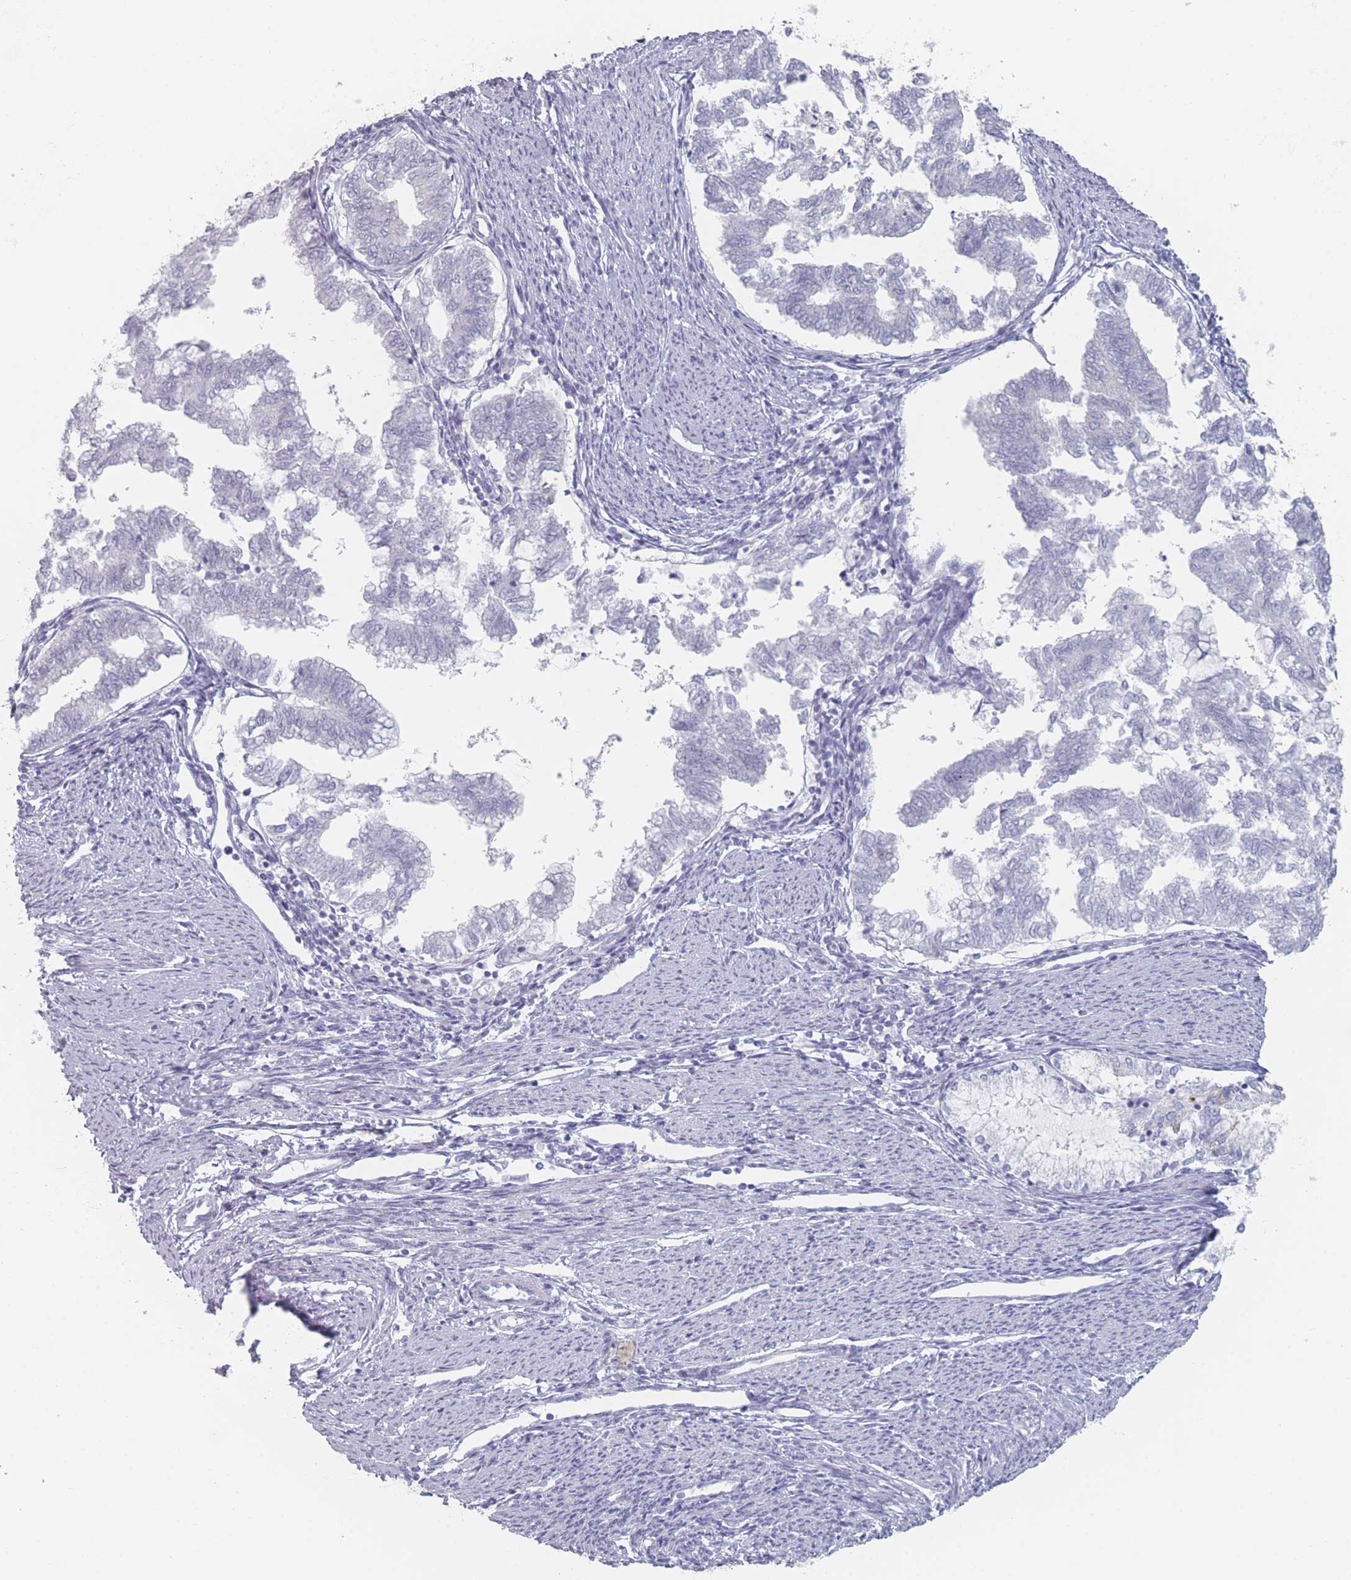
{"staining": {"intensity": "negative", "quantity": "none", "location": "none"}, "tissue": "endometrial cancer", "cell_type": "Tumor cells", "image_type": "cancer", "snomed": [{"axis": "morphology", "description": "Adenocarcinoma, NOS"}, {"axis": "topography", "description": "Endometrium"}], "caption": "This is an immunohistochemistry (IHC) histopathology image of endometrial adenocarcinoma. There is no positivity in tumor cells.", "gene": "RNF4", "patient": {"sex": "female", "age": 79}}